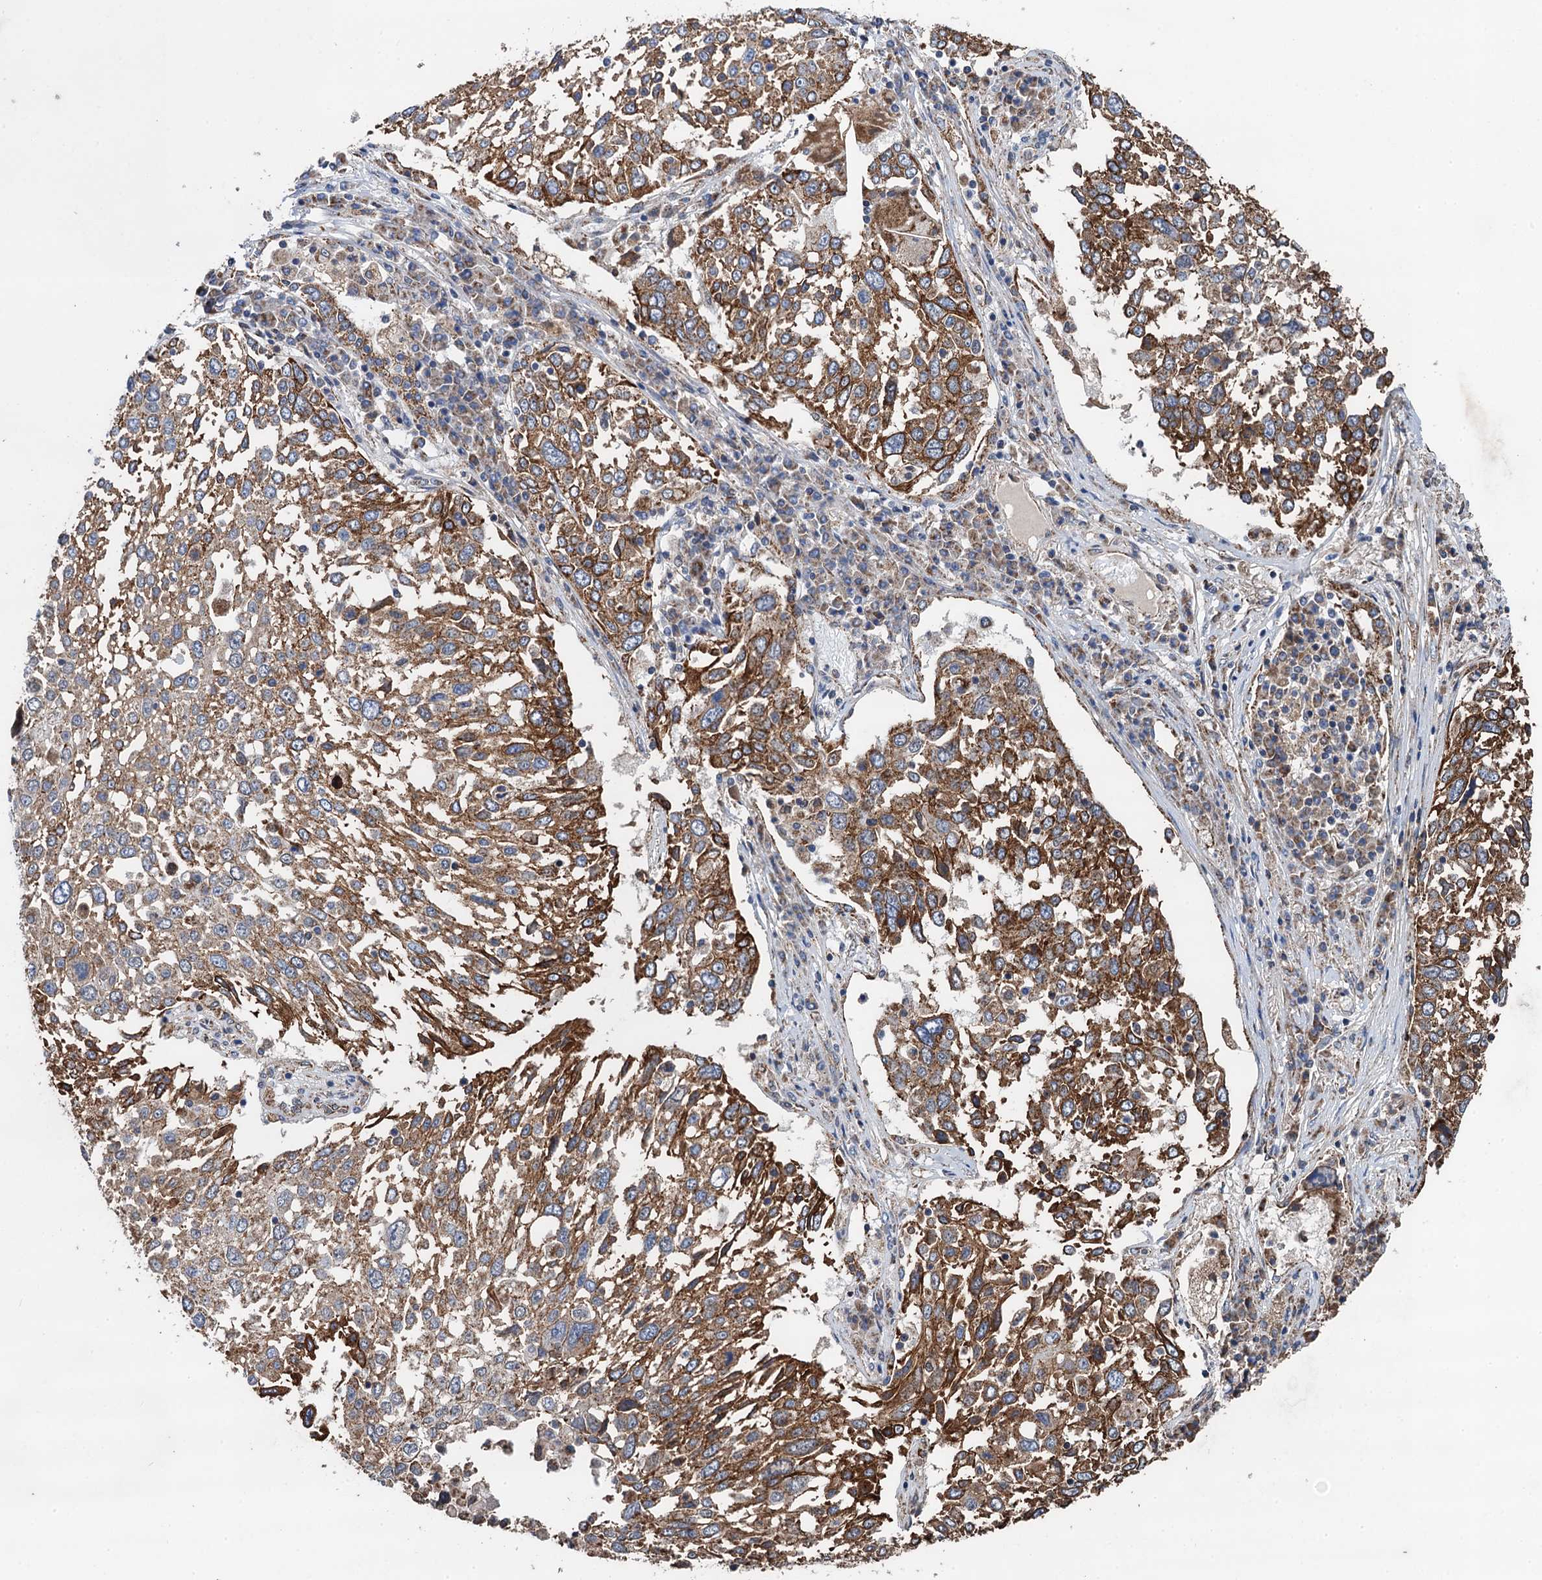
{"staining": {"intensity": "moderate", "quantity": ">75%", "location": "cytoplasmic/membranous"}, "tissue": "lung cancer", "cell_type": "Tumor cells", "image_type": "cancer", "snomed": [{"axis": "morphology", "description": "Squamous cell carcinoma, NOS"}, {"axis": "topography", "description": "Lung"}], "caption": "Brown immunohistochemical staining in squamous cell carcinoma (lung) exhibits moderate cytoplasmic/membranous expression in about >75% of tumor cells.", "gene": "DGLUCY", "patient": {"sex": "male", "age": 65}}